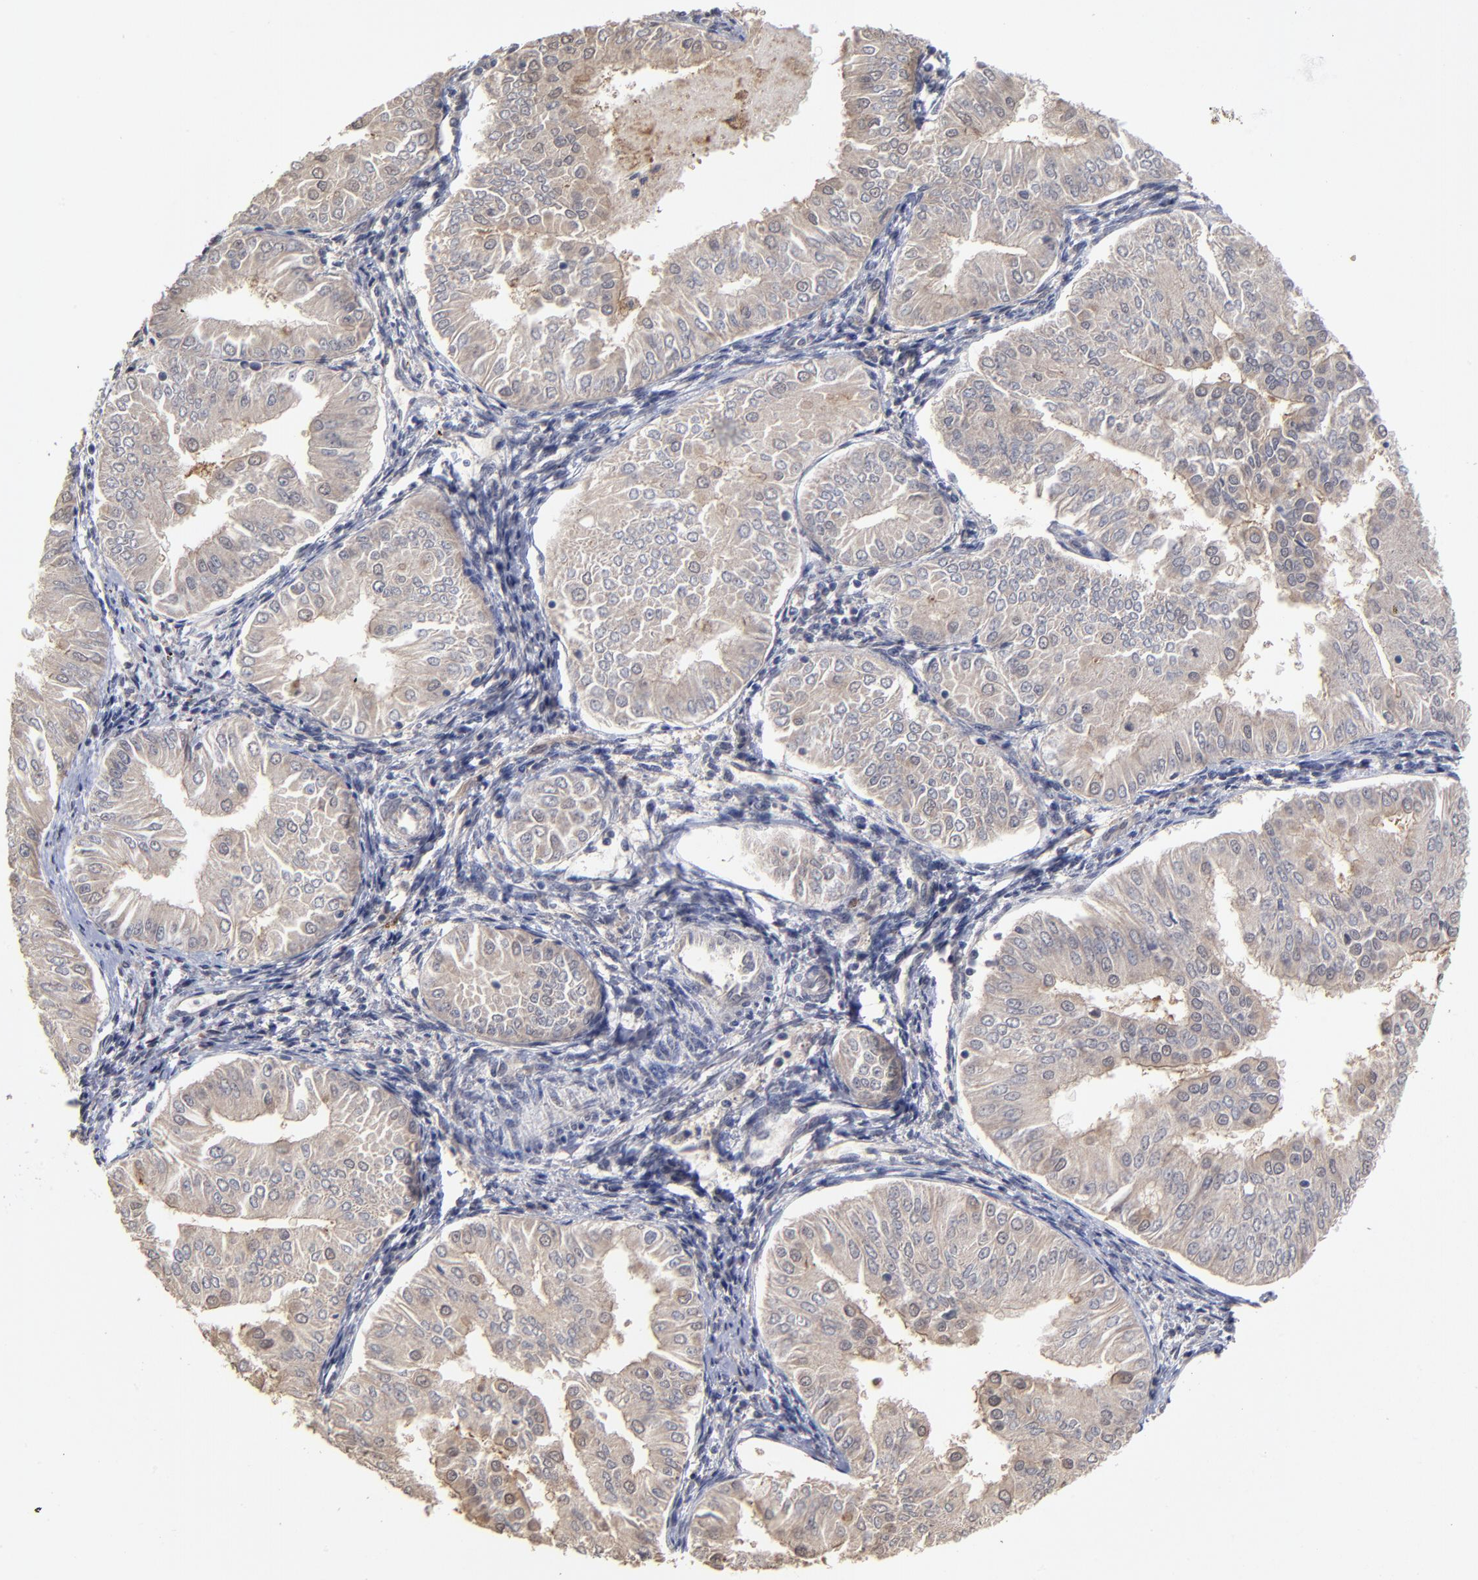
{"staining": {"intensity": "weak", "quantity": "<25%", "location": "cytoplasmic/membranous"}, "tissue": "endometrial cancer", "cell_type": "Tumor cells", "image_type": "cancer", "snomed": [{"axis": "morphology", "description": "Adenocarcinoma, NOS"}, {"axis": "topography", "description": "Endometrium"}], "caption": "The image displays no staining of tumor cells in adenocarcinoma (endometrial). (Immunohistochemistry (ihc), brightfield microscopy, high magnification).", "gene": "ASB8", "patient": {"sex": "female", "age": 53}}